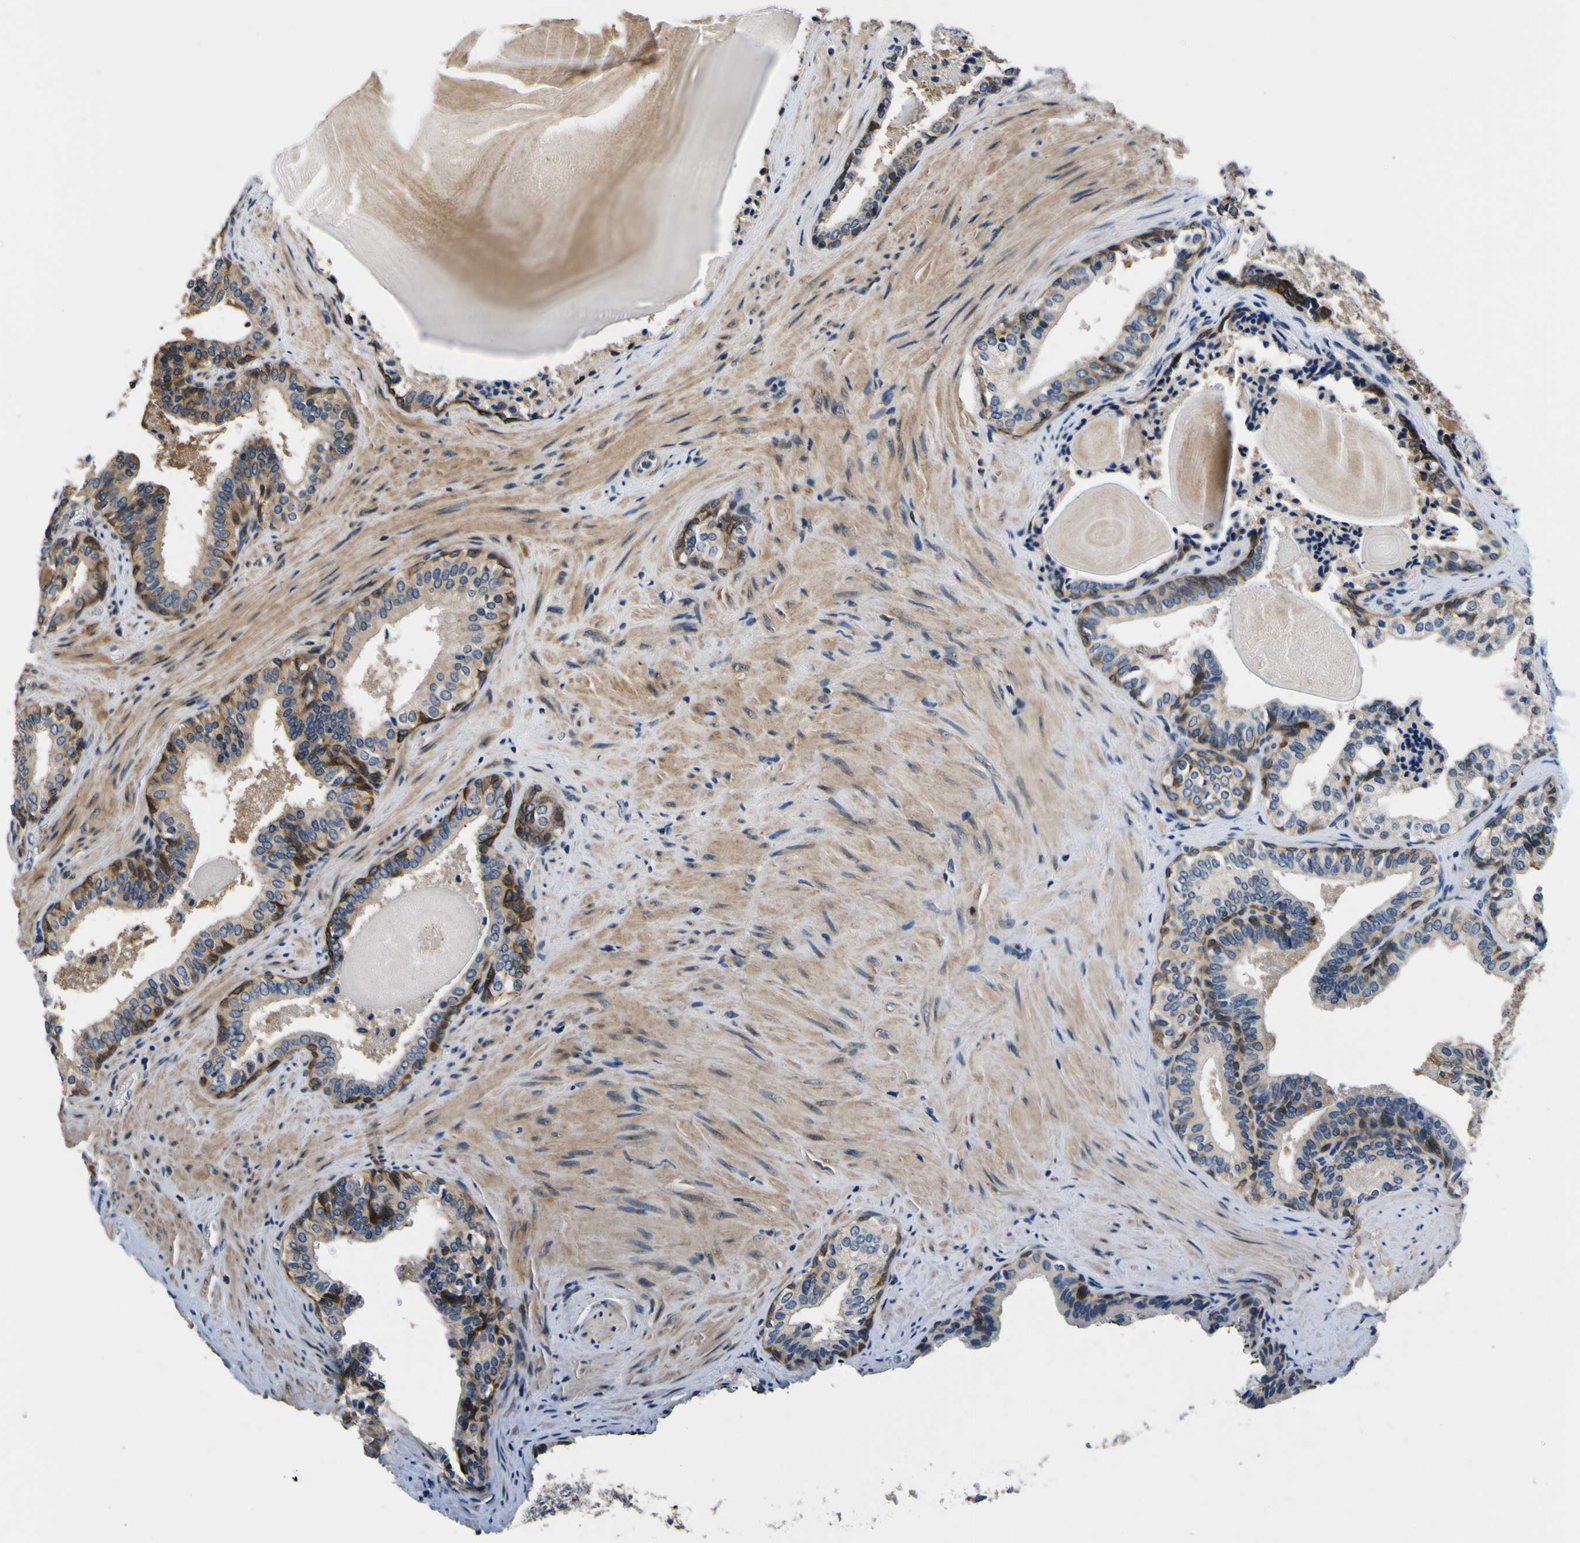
{"staining": {"intensity": "weak", "quantity": ">75%", "location": "cytoplasmic/membranous,nuclear"}, "tissue": "prostate cancer", "cell_type": "Tumor cells", "image_type": "cancer", "snomed": [{"axis": "morphology", "description": "Adenocarcinoma, Low grade"}, {"axis": "topography", "description": "Prostate"}], "caption": "A micrograph of human prostate adenocarcinoma (low-grade) stained for a protein displays weak cytoplasmic/membranous and nuclear brown staining in tumor cells. (DAB IHC, brown staining for protein, blue staining for nuclei).", "gene": "LRP4", "patient": {"sex": "male", "age": 60}}